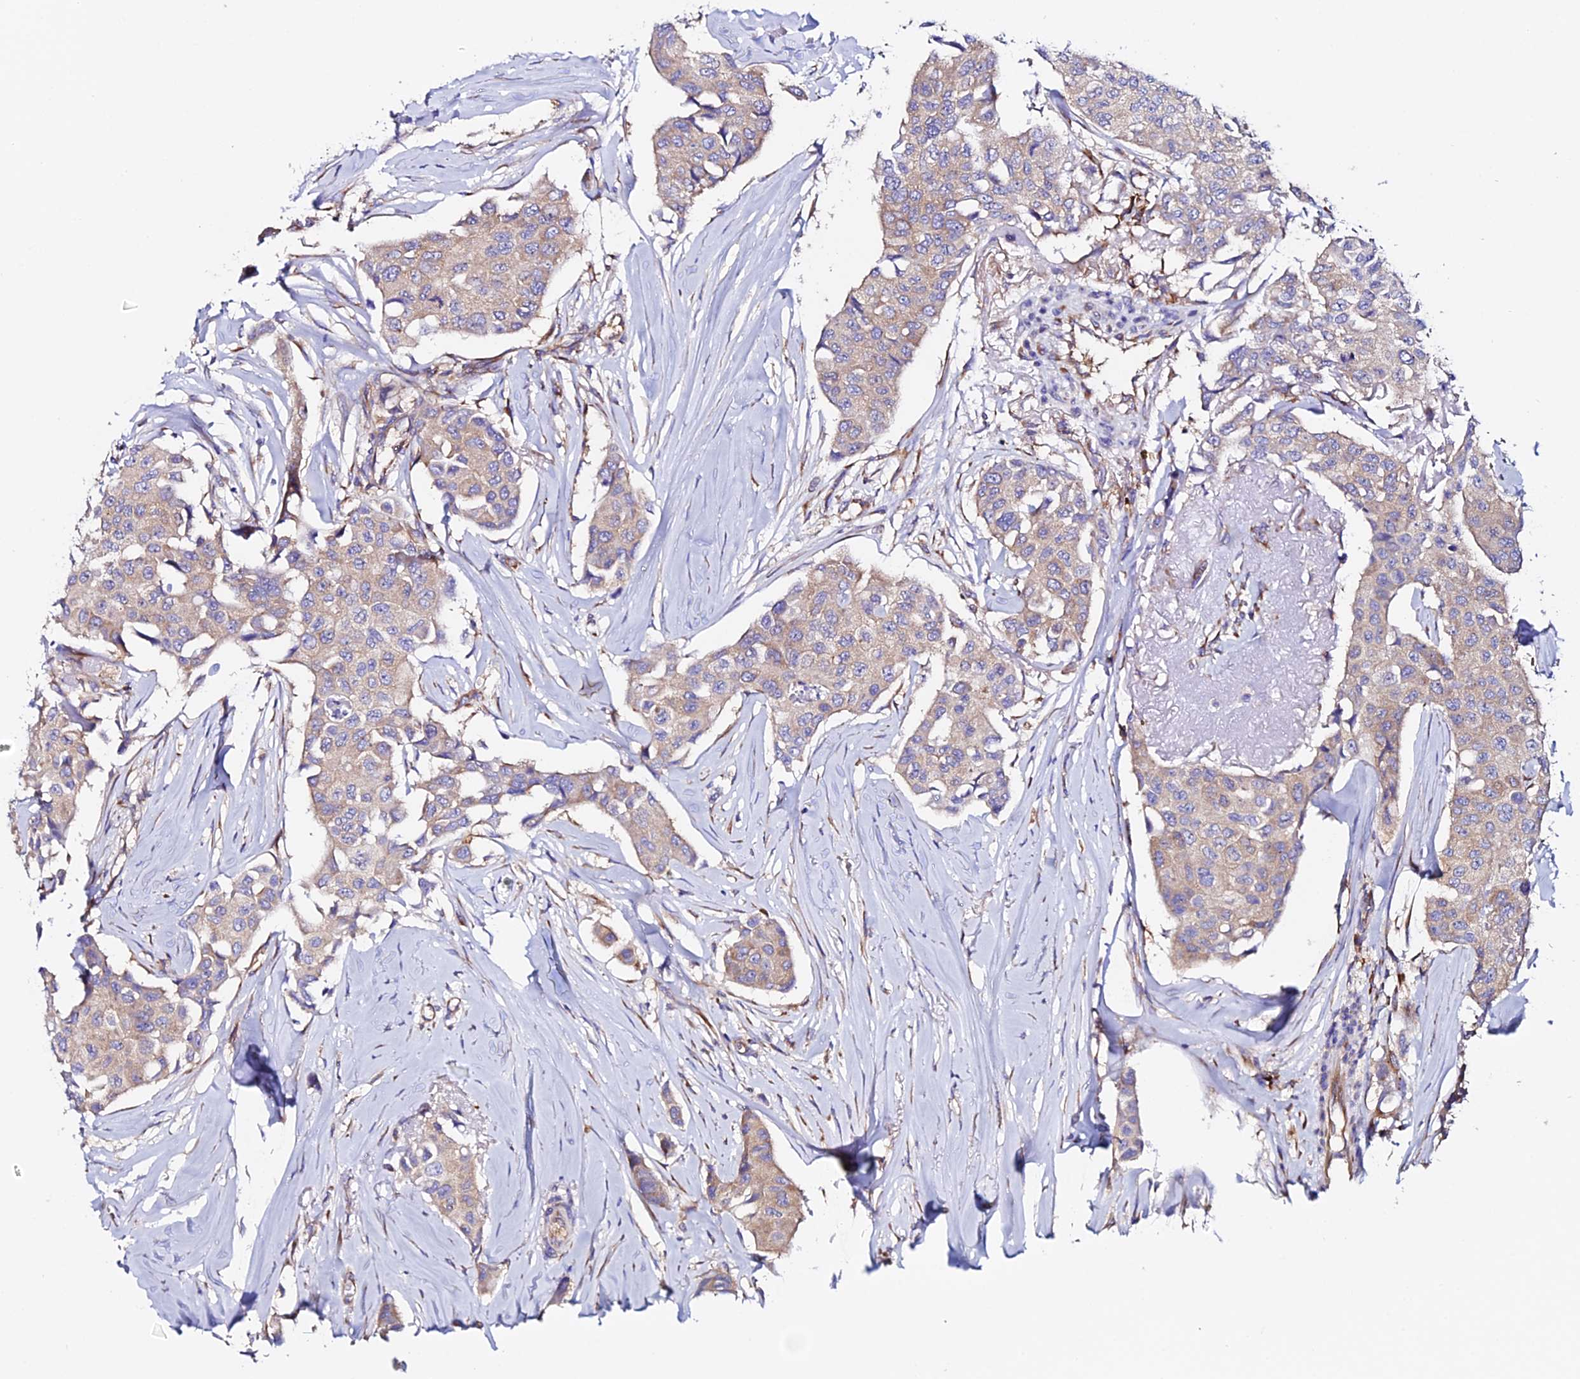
{"staining": {"intensity": "weak", "quantity": ">75%", "location": "cytoplasmic/membranous"}, "tissue": "breast cancer", "cell_type": "Tumor cells", "image_type": "cancer", "snomed": [{"axis": "morphology", "description": "Duct carcinoma"}, {"axis": "topography", "description": "Breast"}], "caption": "Immunohistochemical staining of human breast cancer (intraductal carcinoma) demonstrates weak cytoplasmic/membranous protein positivity in approximately >75% of tumor cells.", "gene": "EEF1G", "patient": {"sex": "female", "age": 80}}